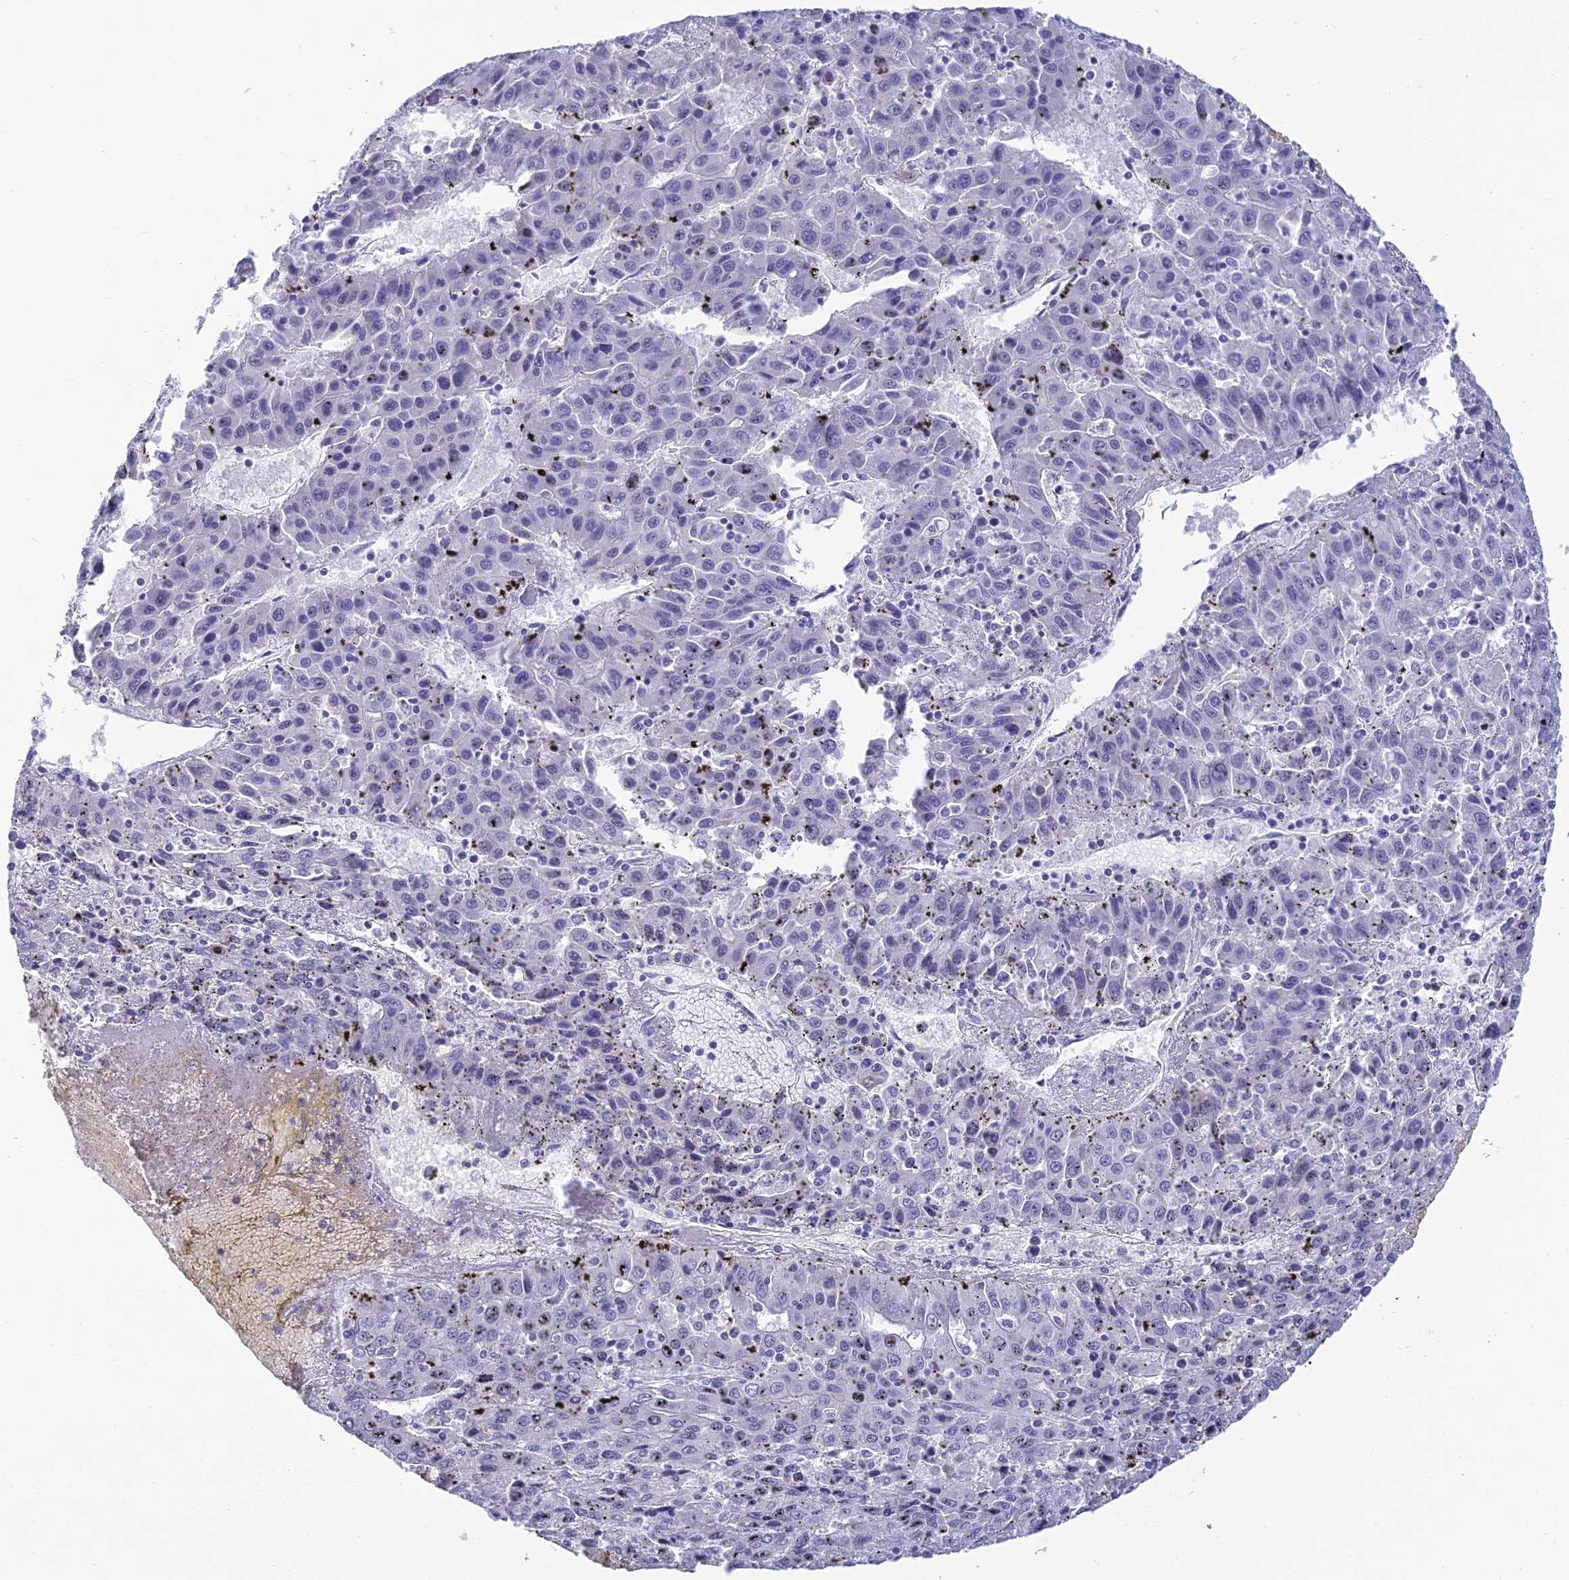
{"staining": {"intensity": "negative", "quantity": "none", "location": "none"}, "tissue": "liver cancer", "cell_type": "Tumor cells", "image_type": "cancer", "snomed": [{"axis": "morphology", "description": "Carcinoma, Hepatocellular, NOS"}, {"axis": "topography", "description": "Liver"}], "caption": "Hepatocellular carcinoma (liver) was stained to show a protein in brown. There is no significant expression in tumor cells. Nuclei are stained in blue.", "gene": "MUC13", "patient": {"sex": "female", "age": 53}}